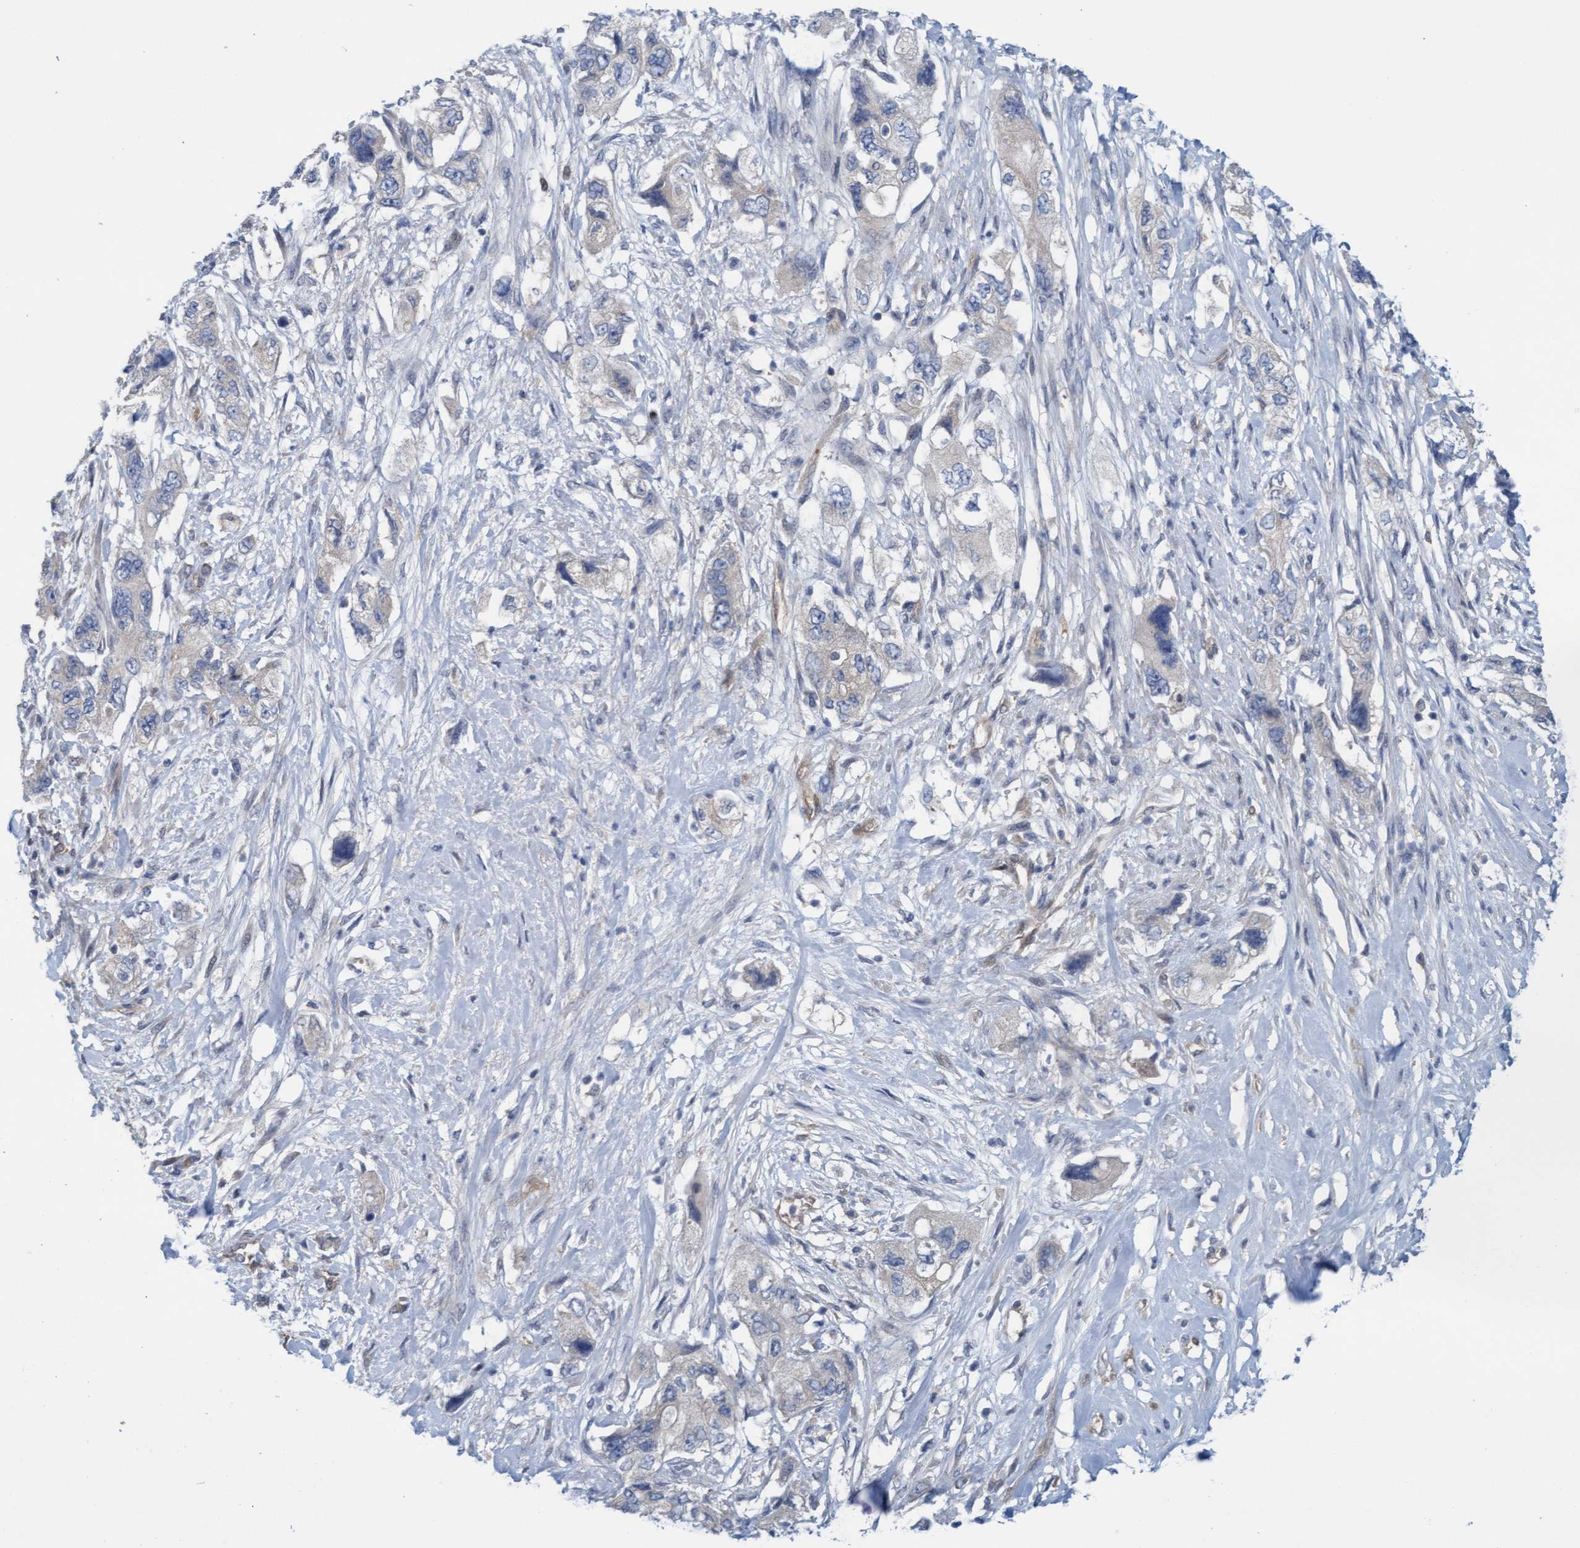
{"staining": {"intensity": "negative", "quantity": "none", "location": "none"}, "tissue": "pancreatic cancer", "cell_type": "Tumor cells", "image_type": "cancer", "snomed": [{"axis": "morphology", "description": "Adenocarcinoma, NOS"}, {"axis": "topography", "description": "Pancreas"}], "caption": "Tumor cells are negative for protein expression in human pancreatic cancer (adenocarcinoma).", "gene": "KLHL25", "patient": {"sex": "female", "age": 73}}